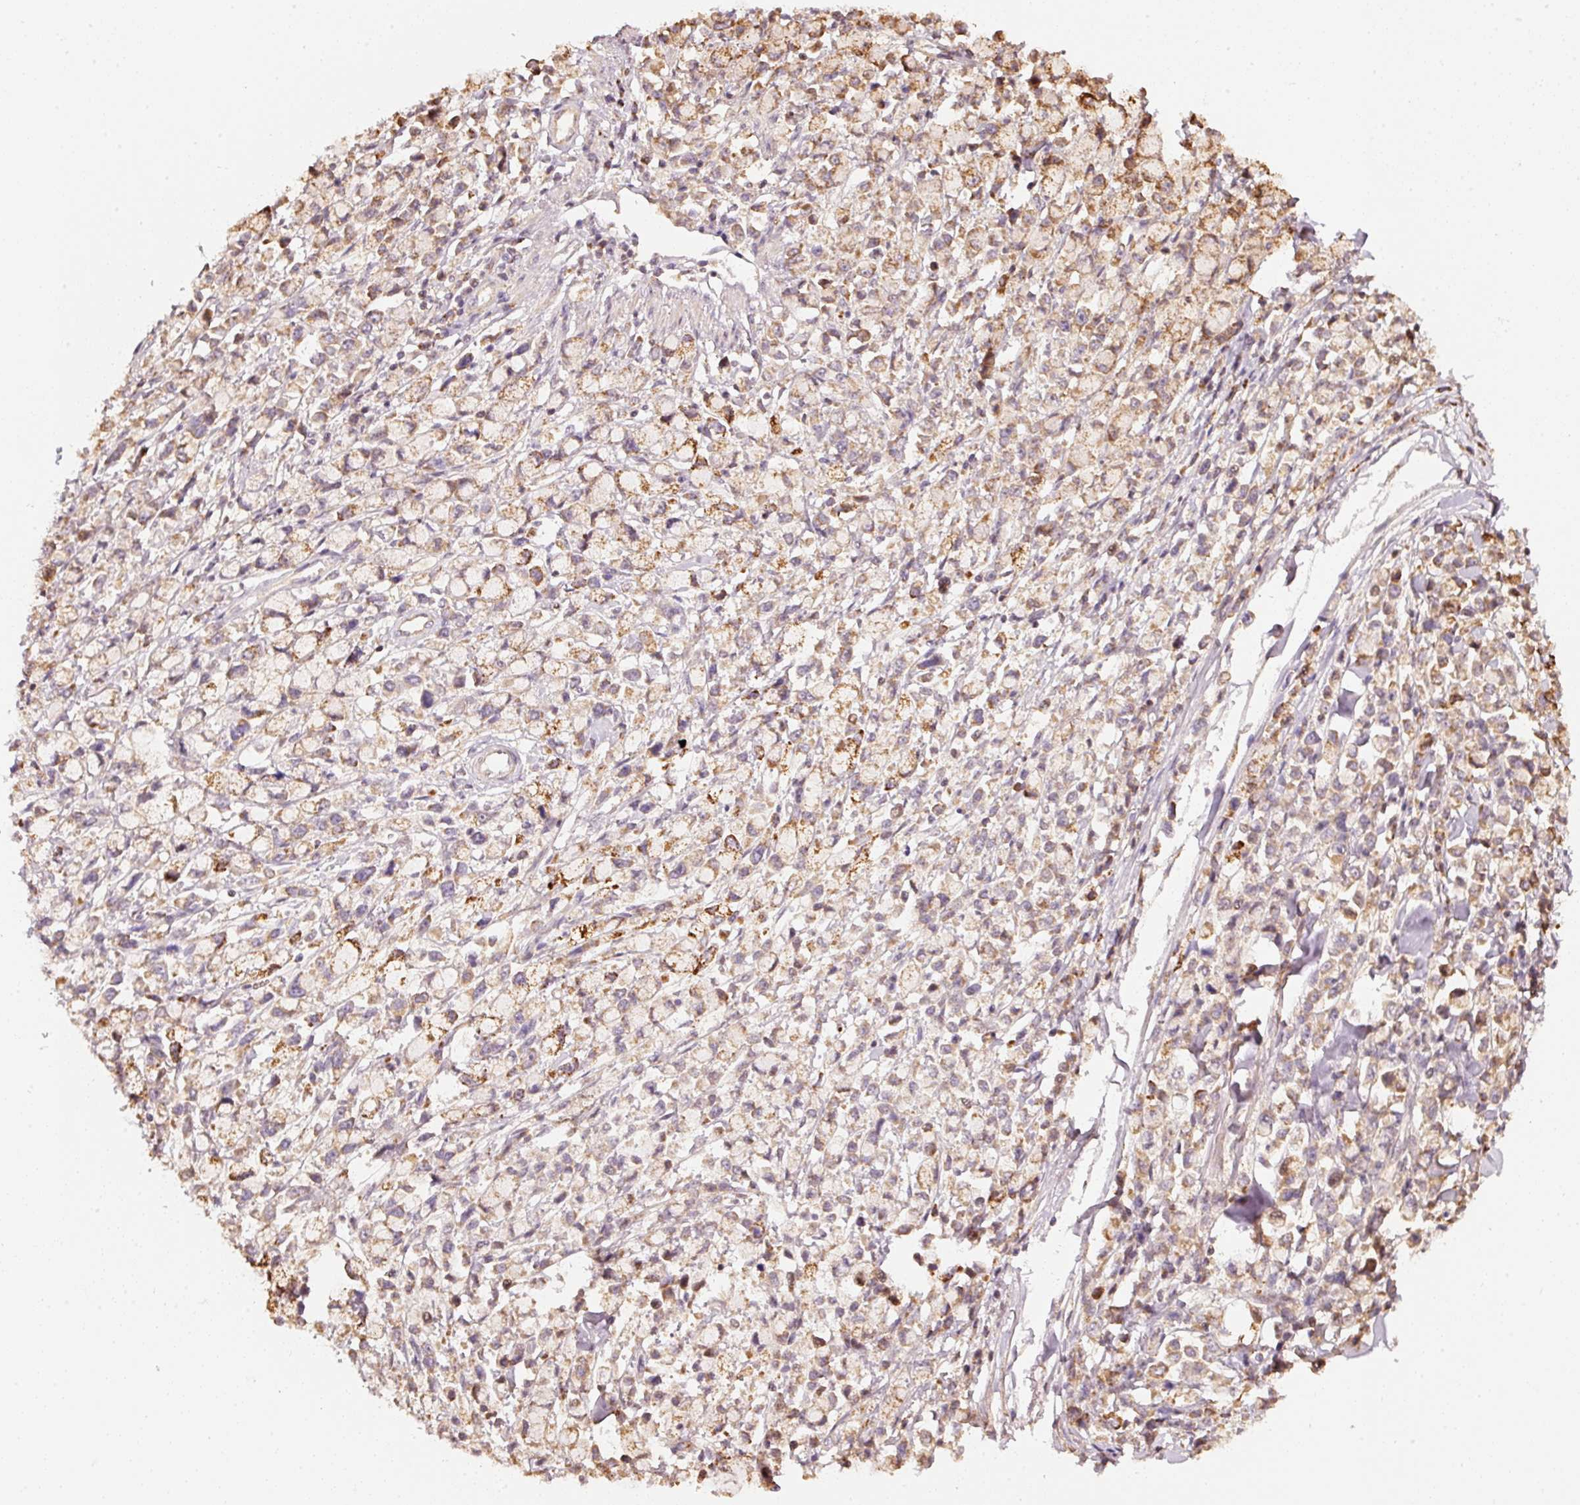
{"staining": {"intensity": "moderate", "quantity": ">75%", "location": "cytoplasmic/membranous"}, "tissue": "stomach cancer", "cell_type": "Tumor cells", "image_type": "cancer", "snomed": [{"axis": "morphology", "description": "Adenocarcinoma, NOS"}, {"axis": "topography", "description": "Stomach"}], "caption": "Adenocarcinoma (stomach) tissue displays moderate cytoplasmic/membranous expression in about >75% of tumor cells", "gene": "RAB35", "patient": {"sex": "female", "age": 81}}